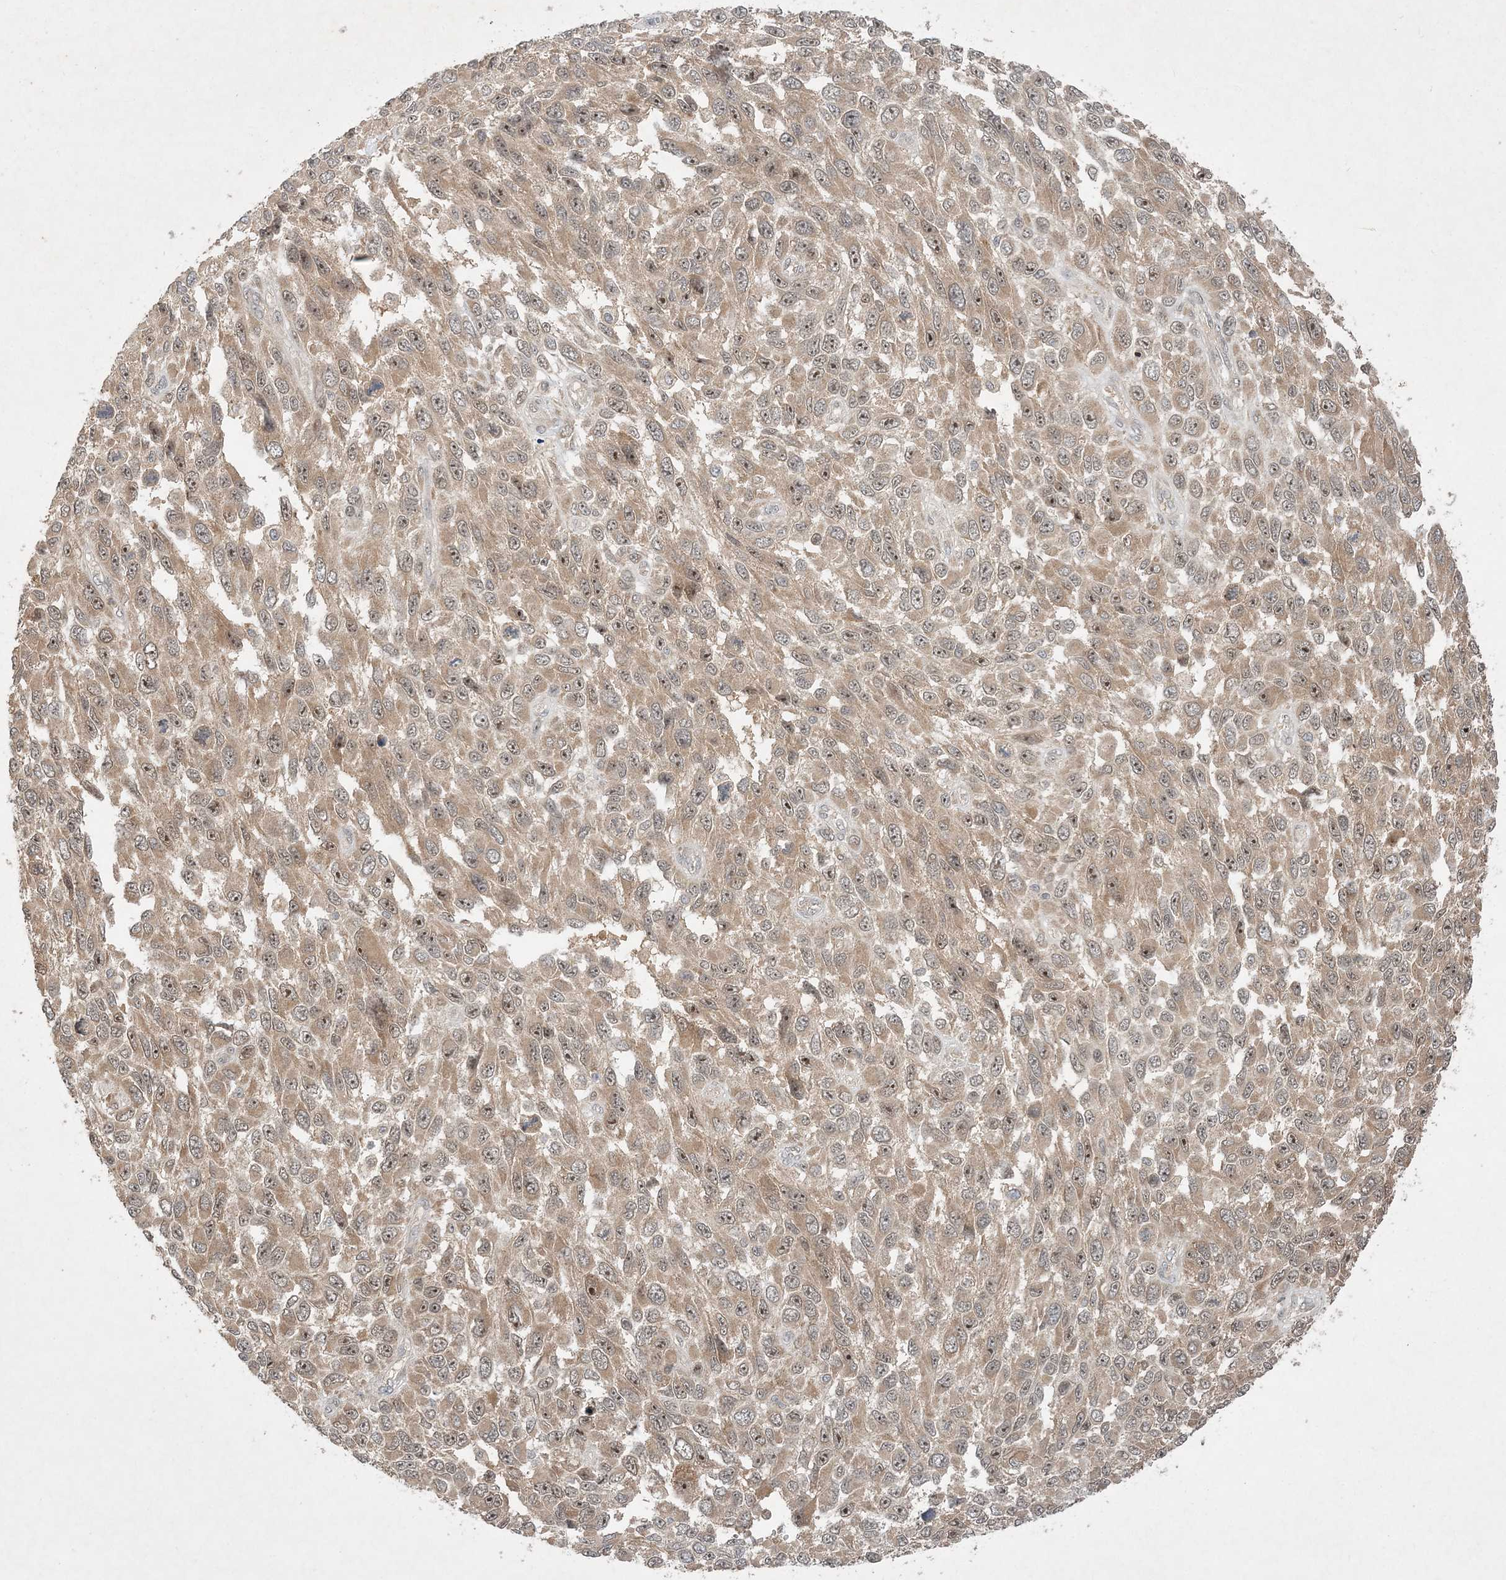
{"staining": {"intensity": "moderate", "quantity": "25%-75%", "location": "cytoplasmic/membranous,nuclear"}, "tissue": "melanoma", "cell_type": "Tumor cells", "image_type": "cancer", "snomed": [{"axis": "morphology", "description": "Malignant melanoma, NOS"}, {"axis": "topography", "description": "Skin"}], "caption": "A medium amount of moderate cytoplasmic/membranous and nuclear expression is present in about 25%-75% of tumor cells in melanoma tissue.", "gene": "UBR3", "patient": {"sex": "female", "age": 96}}